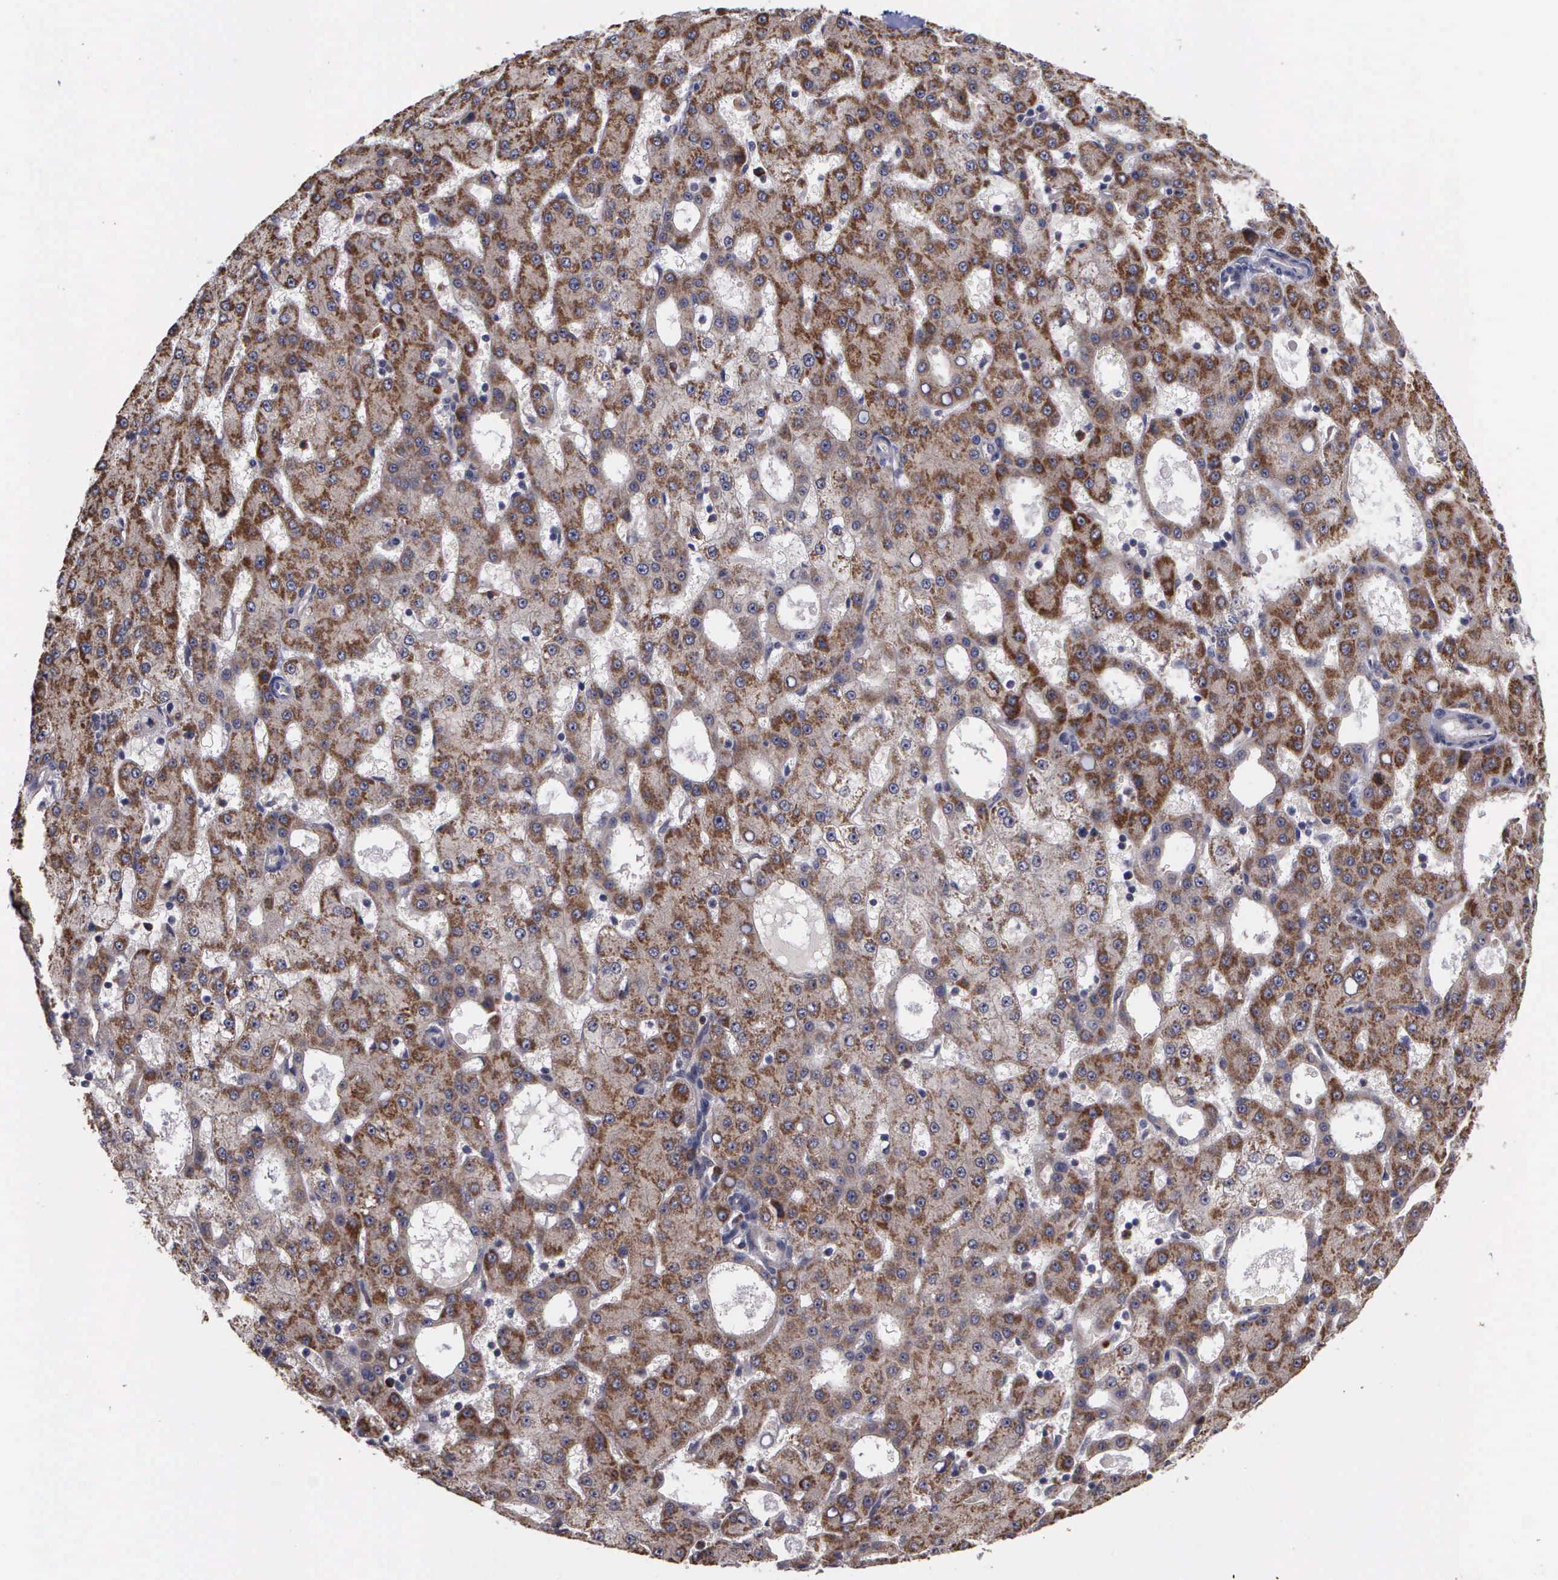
{"staining": {"intensity": "moderate", "quantity": ">75%", "location": "cytoplasmic/membranous"}, "tissue": "liver cancer", "cell_type": "Tumor cells", "image_type": "cancer", "snomed": [{"axis": "morphology", "description": "Carcinoma, Hepatocellular, NOS"}, {"axis": "topography", "description": "Liver"}], "caption": "DAB immunohistochemical staining of human hepatocellular carcinoma (liver) shows moderate cytoplasmic/membranous protein expression in approximately >75% of tumor cells.", "gene": "MAP3K9", "patient": {"sex": "male", "age": 47}}